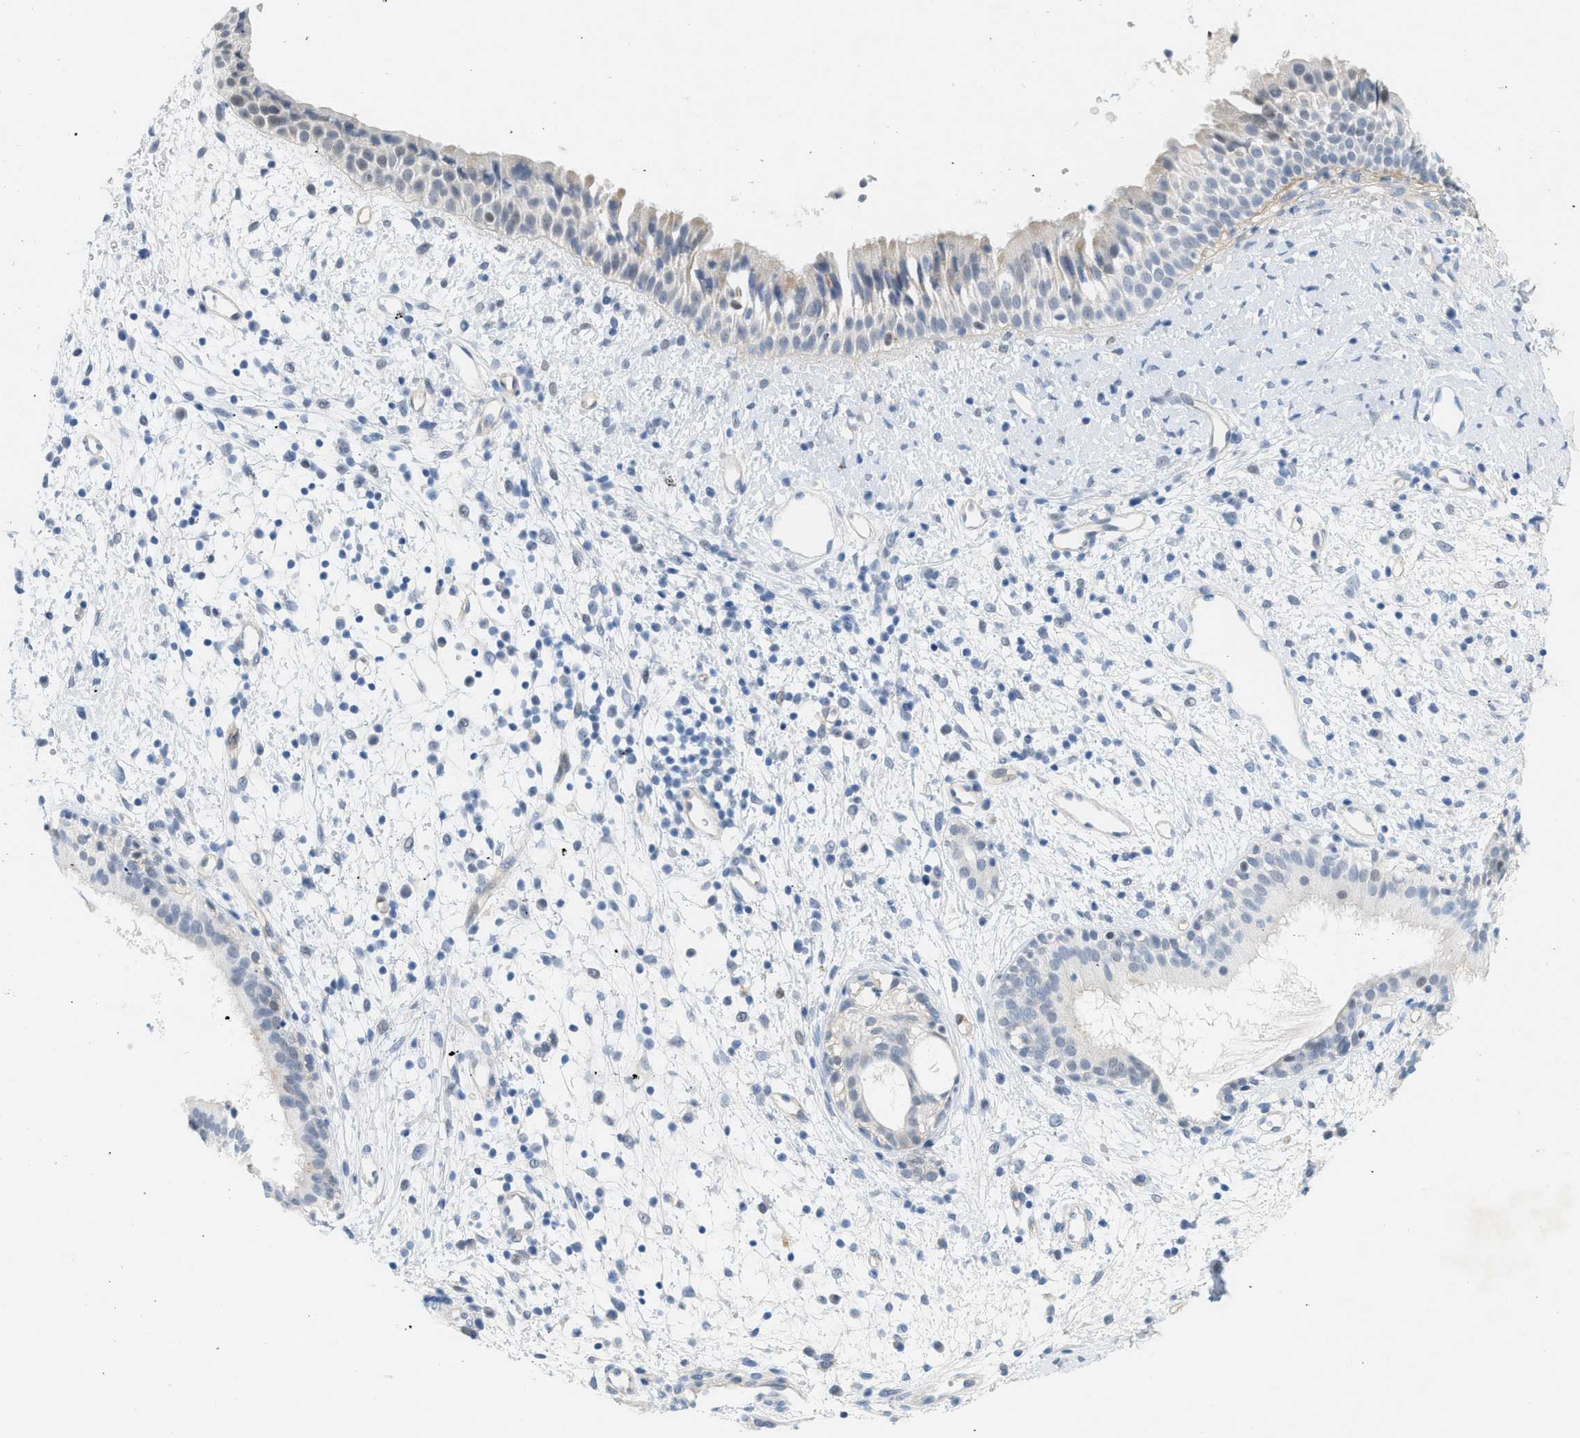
{"staining": {"intensity": "weak", "quantity": ">75%", "location": "cytoplasmic/membranous"}, "tissue": "nasopharynx", "cell_type": "Respiratory epithelial cells", "image_type": "normal", "snomed": [{"axis": "morphology", "description": "Normal tissue, NOS"}, {"axis": "topography", "description": "Nasopharynx"}], "caption": "The histopathology image displays staining of normal nasopharynx, revealing weak cytoplasmic/membranous protein expression (brown color) within respiratory epithelial cells.", "gene": "HLTF", "patient": {"sex": "male", "age": 22}}